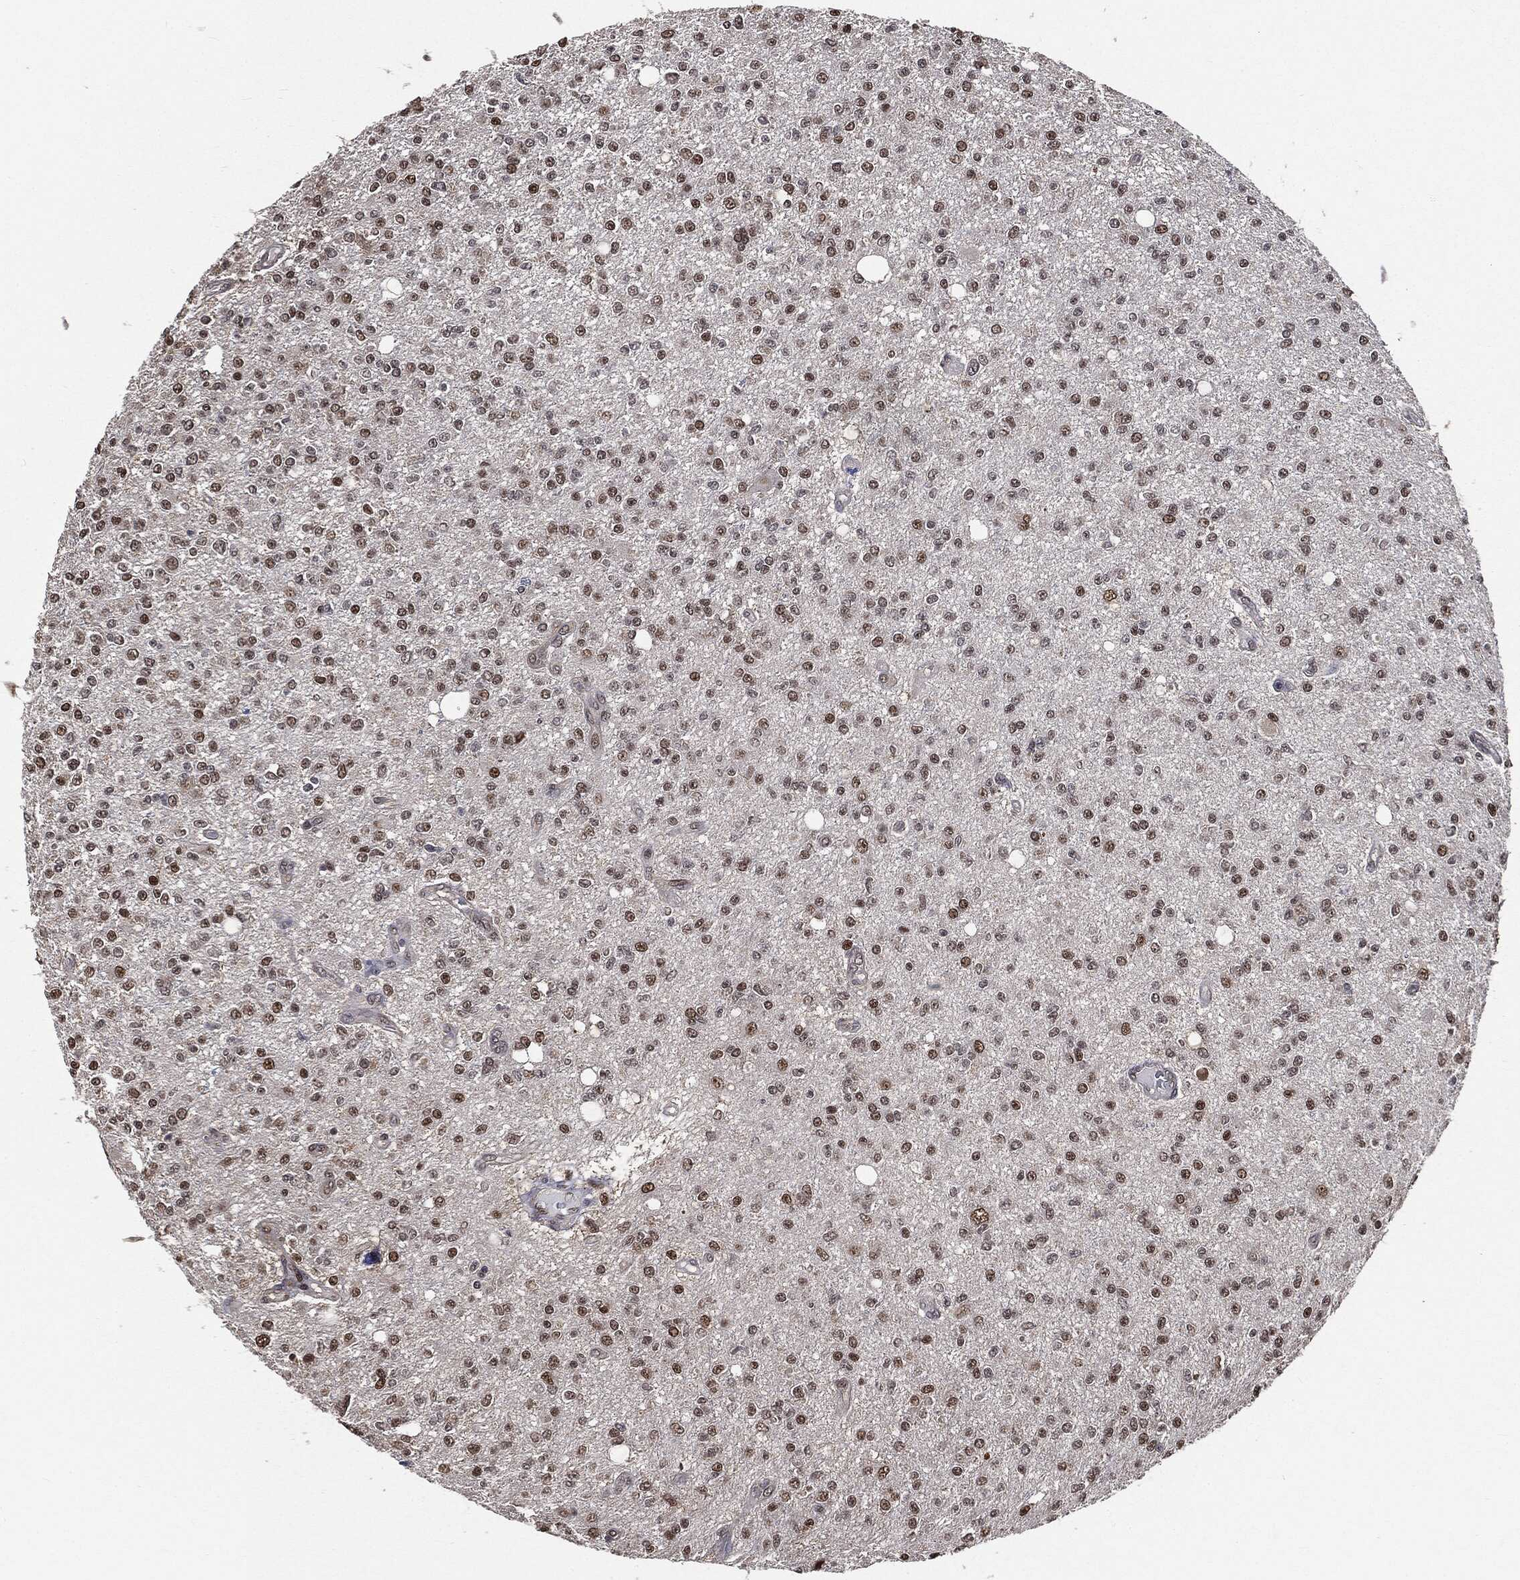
{"staining": {"intensity": "moderate", "quantity": "25%-75%", "location": "nuclear"}, "tissue": "glioma", "cell_type": "Tumor cells", "image_type": "cancer", "snomed": [{"axis": "morphology", "description": "Glioma, malignant, Low grade"}, {"axis": "topography", "description": "Brain"}], "caption": "Human malignant glioma (low-grade) stained for a protein (brown) demonstrates moderate nuclear positive expression in approximately 25%-75% of tumor cells.", "gene": "SHLD2", "patient": {"sex": "male", "age": 67}}